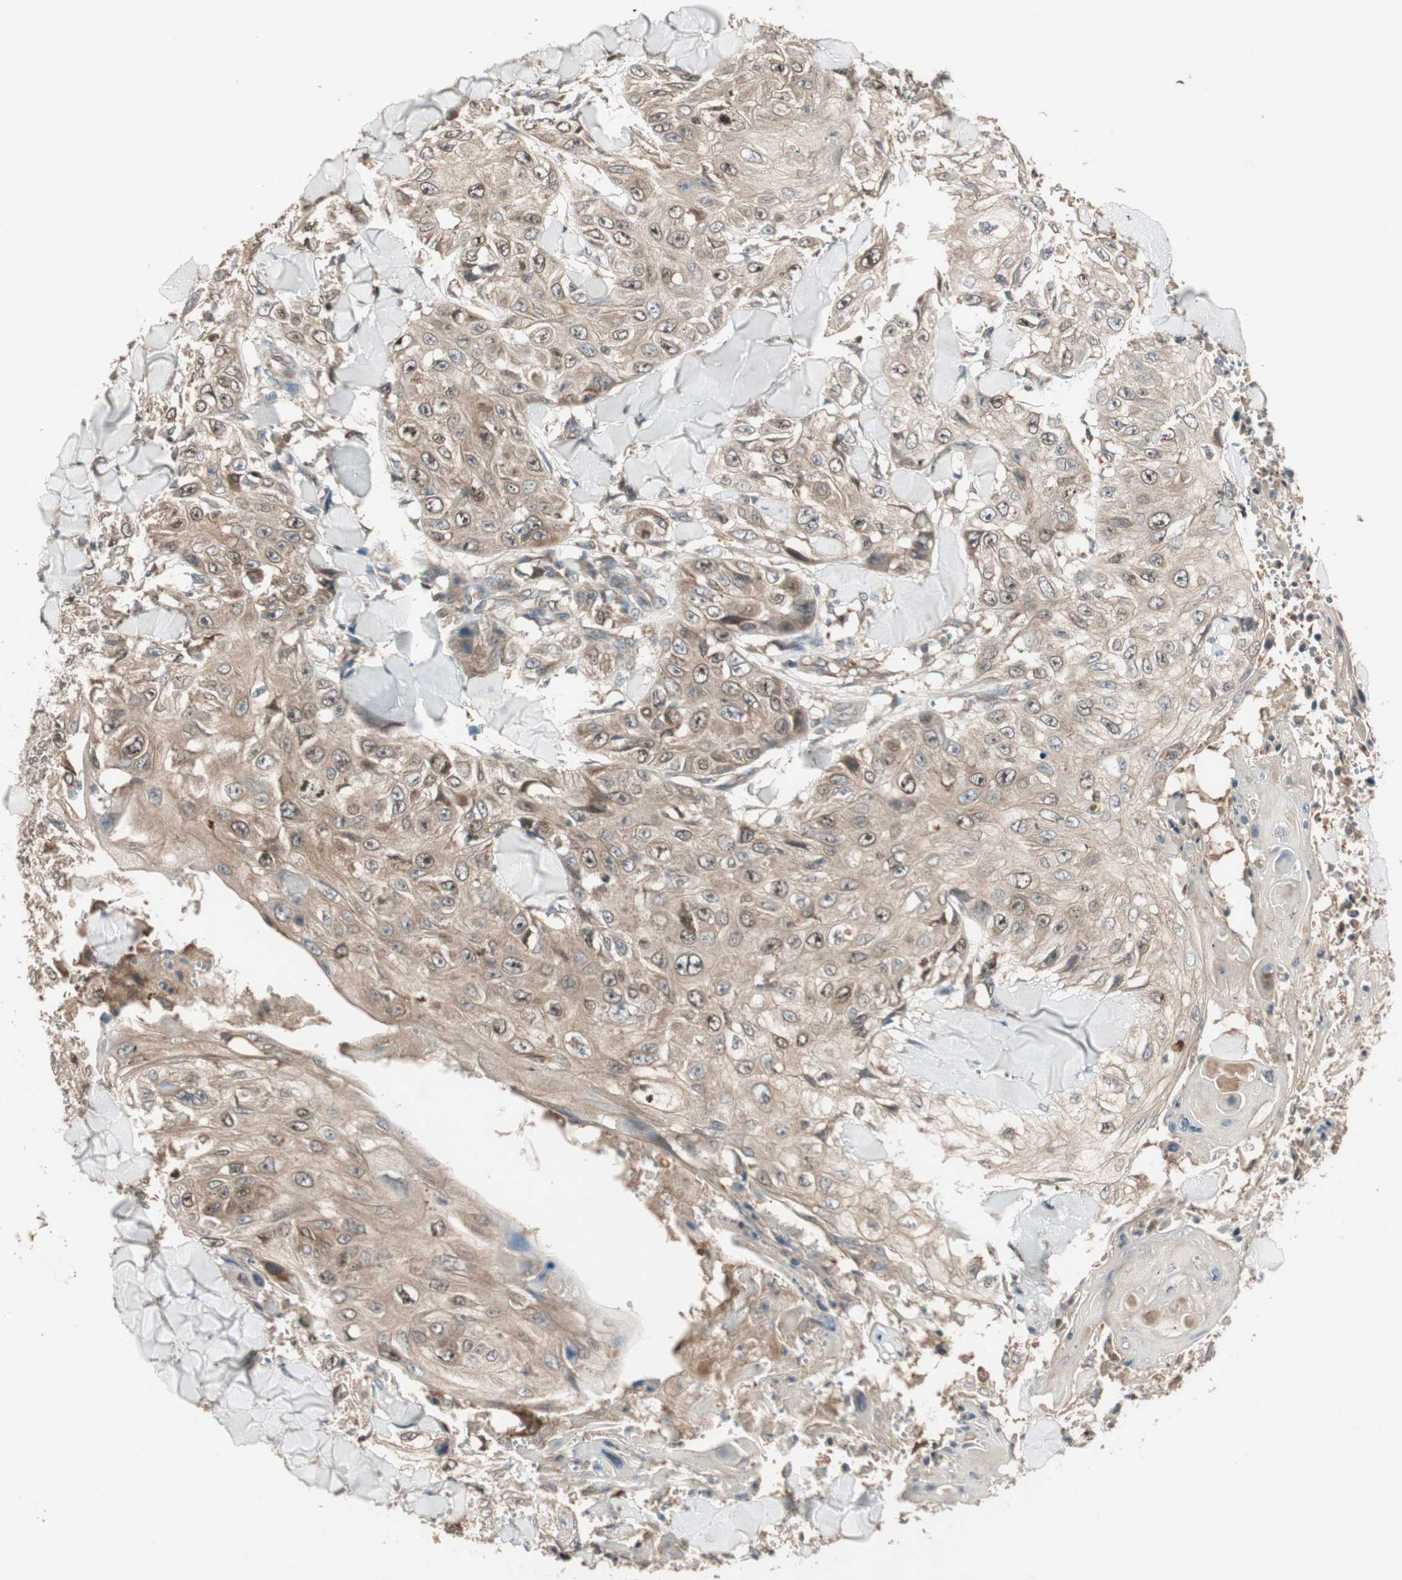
{"staining": {"intensity": "weak", "quantity": ">75%", "location": "cytoplasmic/membranous"}, "tissue": "skin cancer", "cell_type": "Tumor cells", "image_type": "cancer", "snomed": [{"axis": "morphology", "description": "Squamous cell carcinoma, NOS"}, {"axis": "topography", "description": "Skin"}], "caption": "A histopathology image of squamous cell carcinoma (skin) stained for a protein displays weak cytoplasmic/membranous brown staining in tumor cells.", "gene": "ATP6AP2", "patient": {"sex": "male", "age": 86}}